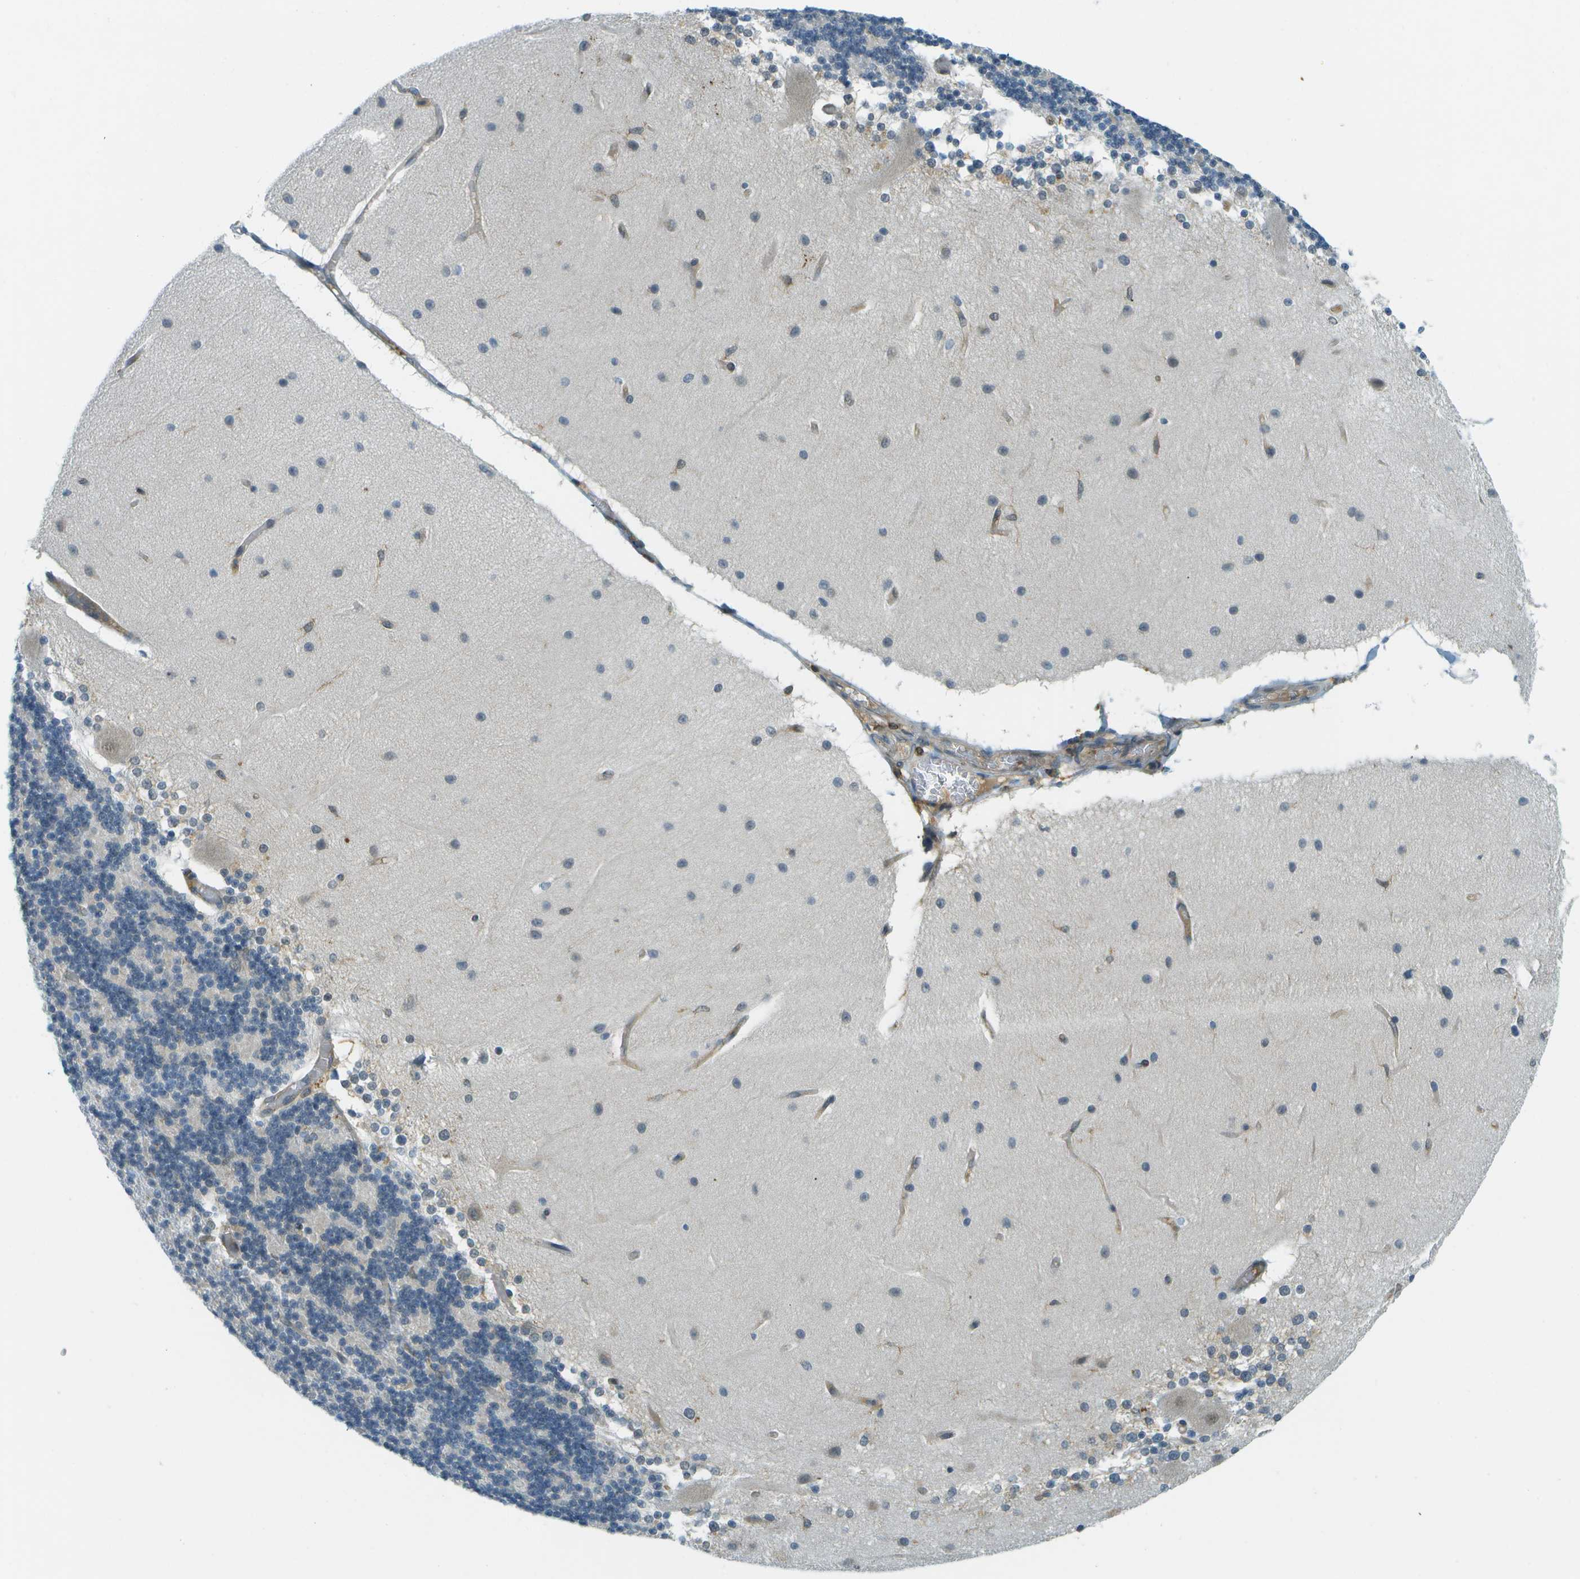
{"staining": {"intensity": "weak", "quantity": "<25%", "location": "nuclear"}, "tissue": "cerebellum", "cell_type": "Cells in granular layer", "image_type": "normal", "snomed": [{"axis": "morphology", "description": "Normal tissue, NOS"}, {"axis": "topography", "description": "Cerebellum"}], "caption": "Immunohistochemical staining of normal human cerebellum displays no significant positivity in cells in granular layer. Nuclei are stained in blue.", "gene": "TMTC1", "patient": {"sex": "female", "age": 54}}